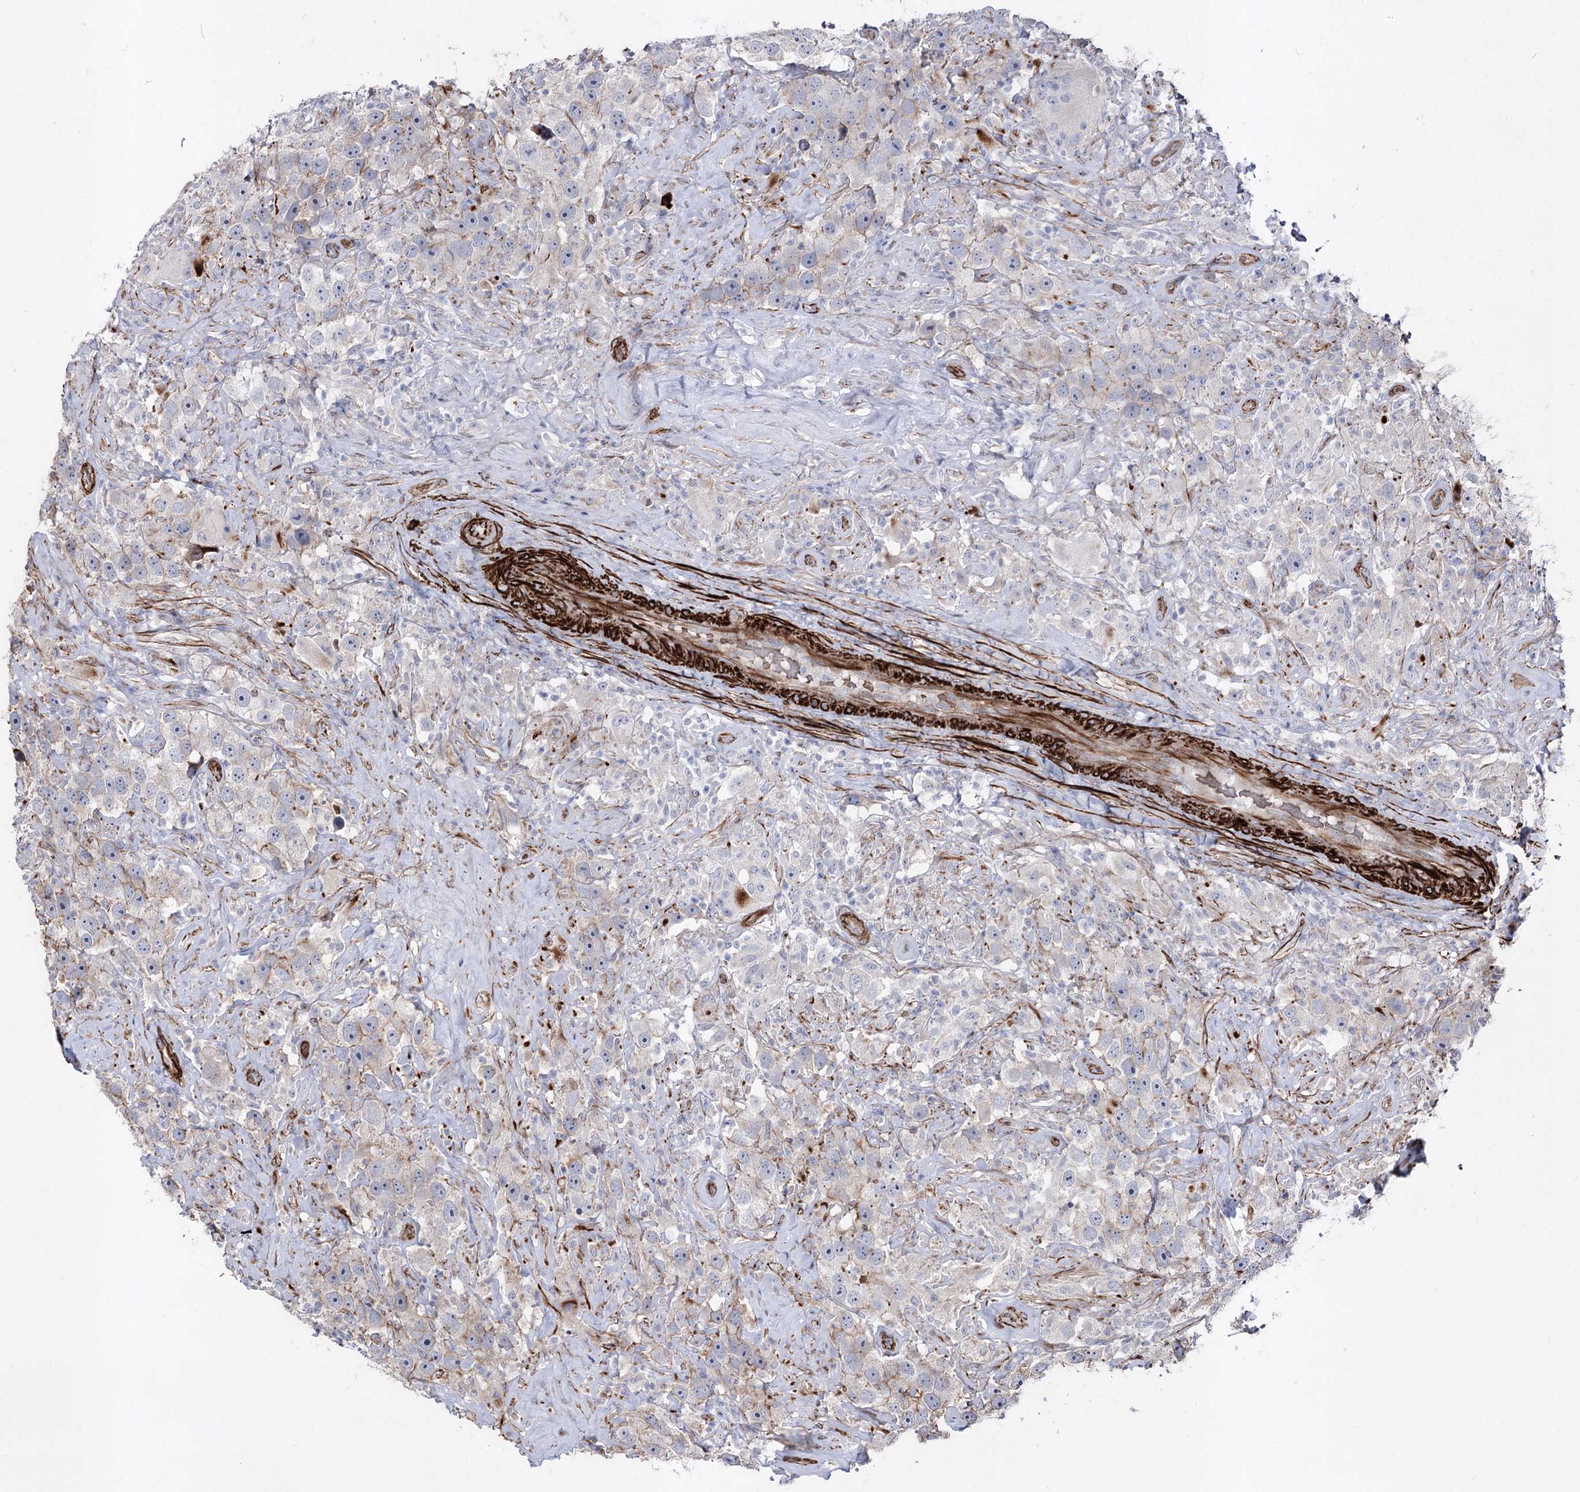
{"staining": {"intensity": "negative", "quantity": "none", "location": "none"}, "tissue": "testis cancer", "cell_type": "Tumor cells", "image_type": "cancer", "snomed": [{"axis": "morphology", "description": "Seminoma, NOS"}, {"axis": "topography", "description": "Testis"}], "caption": "Seminoma (testis) was stained to show a protein in brown. There is no significant expression in tumor cells. The staining is performed using DAB (3,3'-diaminobenzidine) brown chromogen with nuclei counter-stained in using hematoxylin.", "gene": "ARHGAP20", "patient": {"sex": "male", "age": 49}}